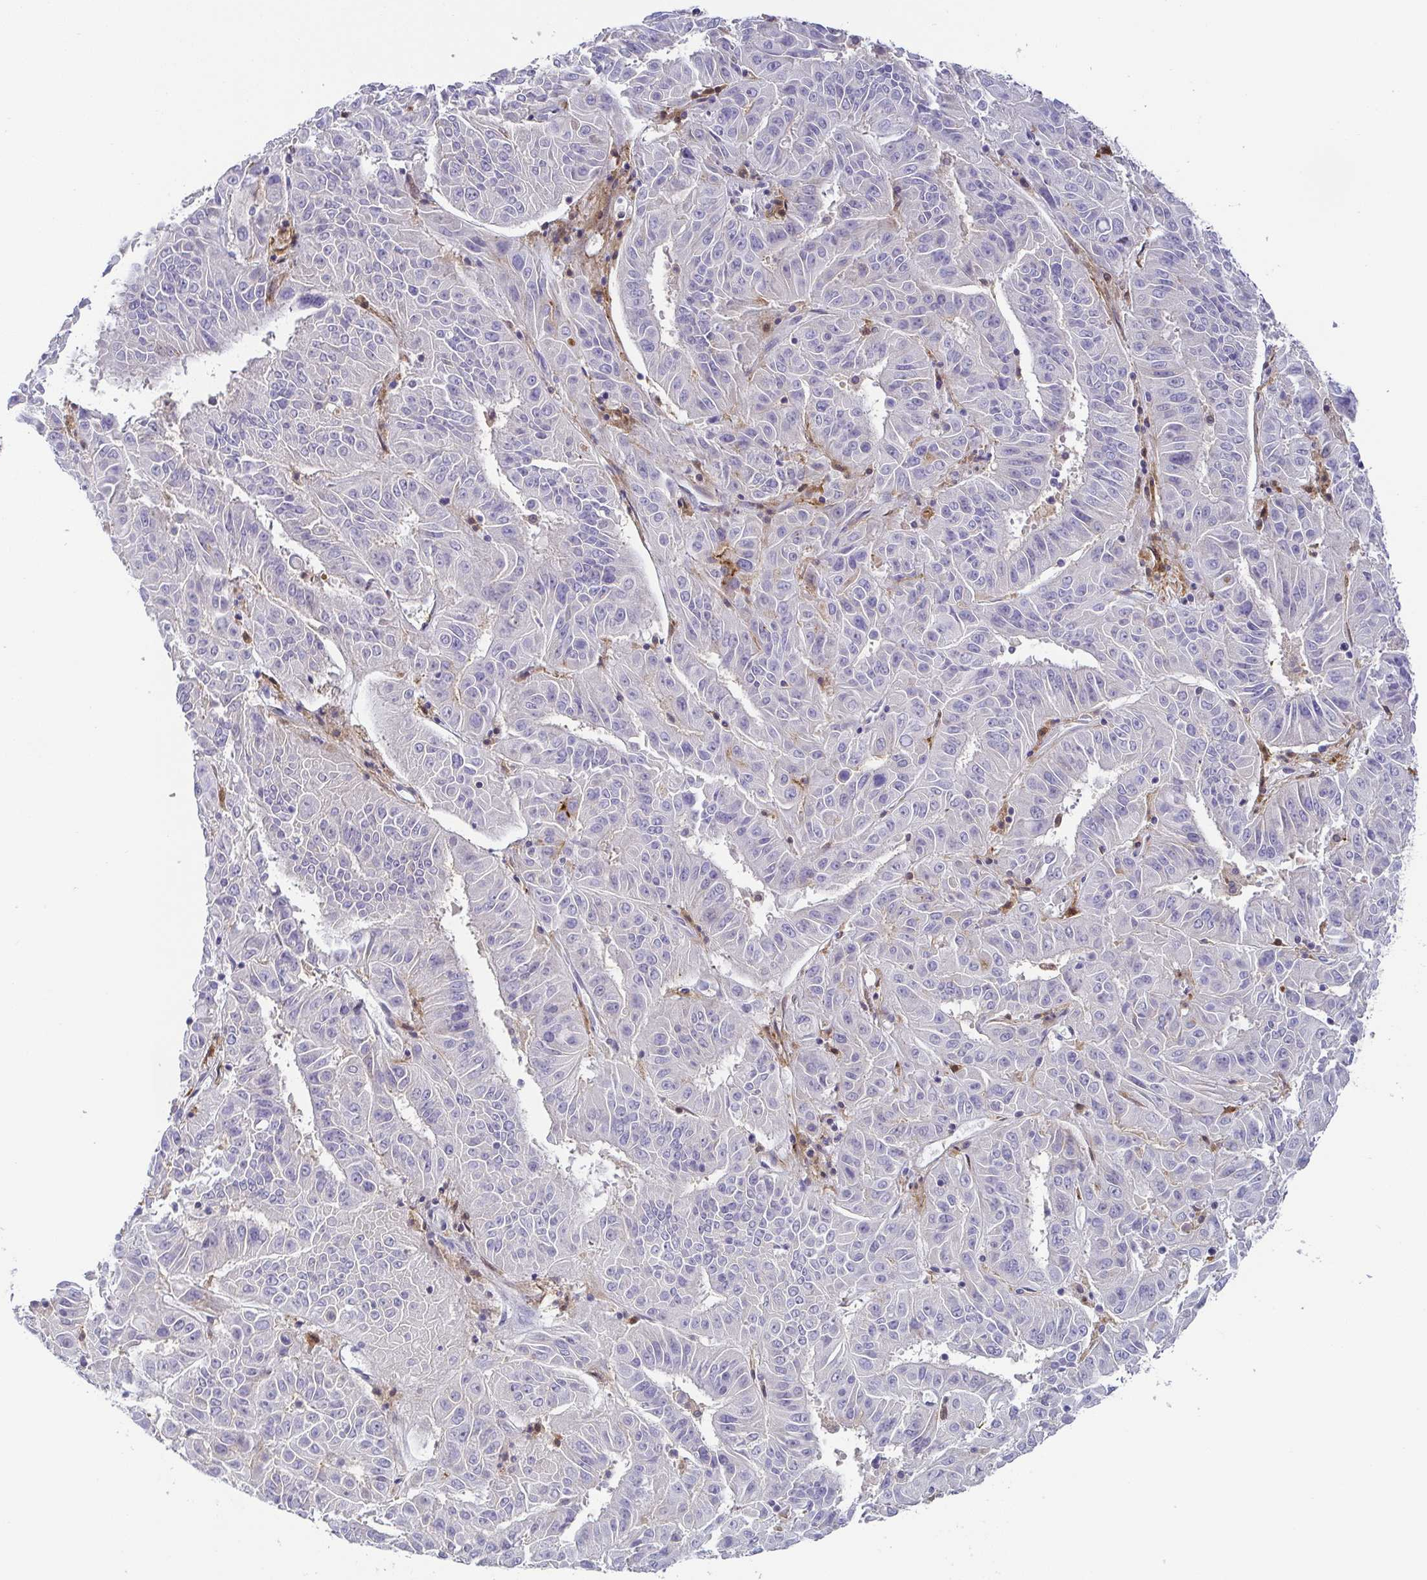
{"staining": {"intensity": "negative", "quantity": "none", "location": "none"}, "tissue": "pancreatic cancer", "cell_type": "Tumor cells", "image_type": "cancer", "snomed": [{"axis": "morphology", "description": "Adenocarcinoma, NOS"}, {"axis": "topography", "description": "Pancreas"}], "caption": "IHC image of pancreatic adenocarcinoma stained for a protein (brown), which demonstrates no expression in tumor cells. (DAB immunohistochemistry visualized using brightfield microscopy, high magnification).", "gene": "RNASE7", "patient": {"sex": "male", "age": 63}}